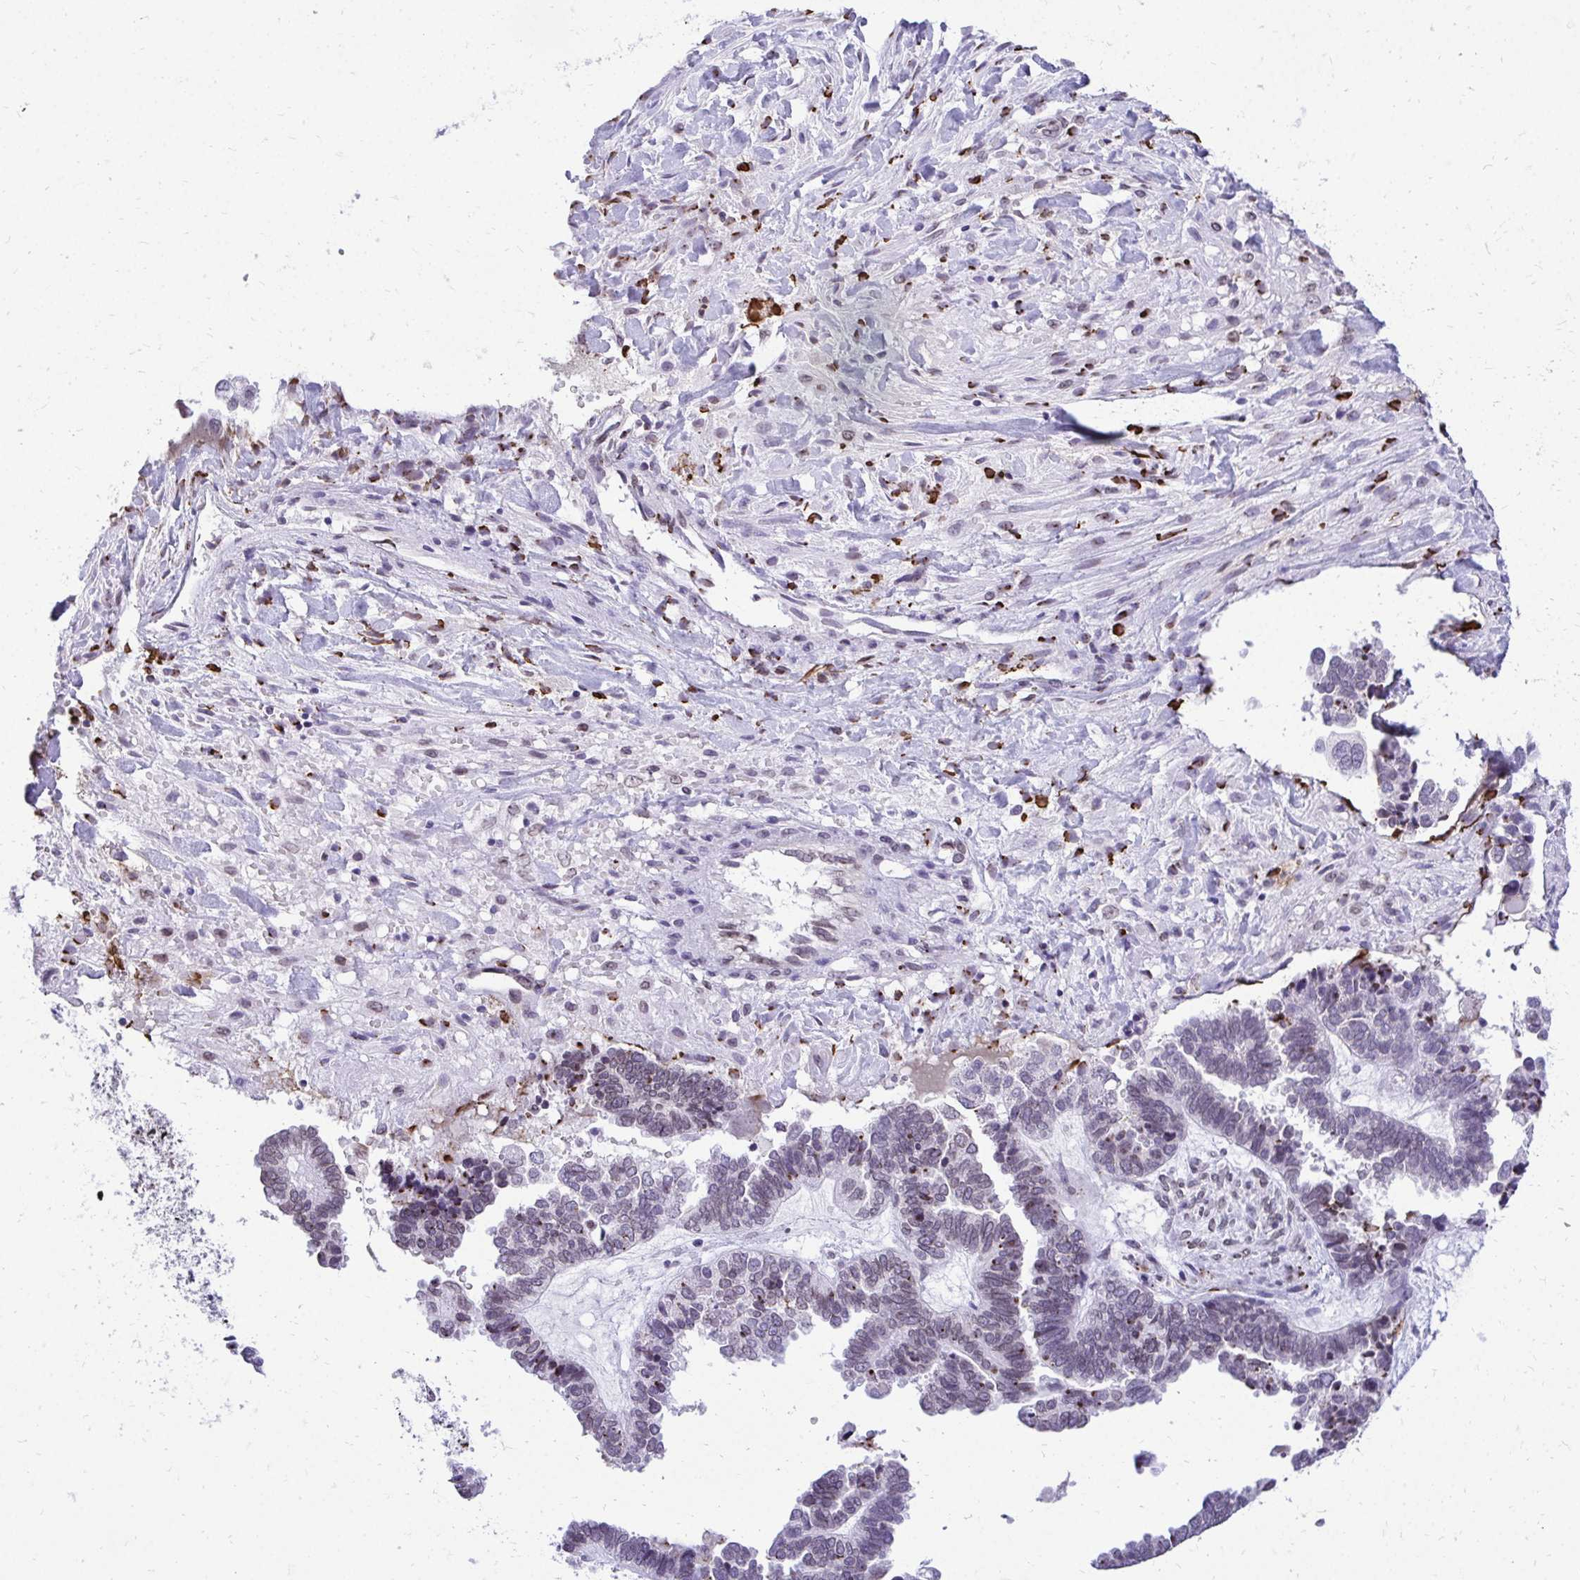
{"staining": {"intensity": "negative", "quantity": "none", "location": "none"}, "tissue": "ovarian cancer", "cell_type": "Tumor cells", "image_type": "cancer", "snomed": [{"axis": "morphology", "description": "Cystadenocarcinoma, serous, NOS"}, {"axis": "topography", "description": "Ovary"}], "caption": "The histopathology image shows no significant expression in tumor cells of ovarian serous cystadenocarcinoma. (Stains: DAB immunohistochemistry (IHC) with hematoxylin counter stain, Microscopy: brightfield microscopy at high magnification).", "gene": "BANF1", "patient": {"sex": "female", "age": 51}}